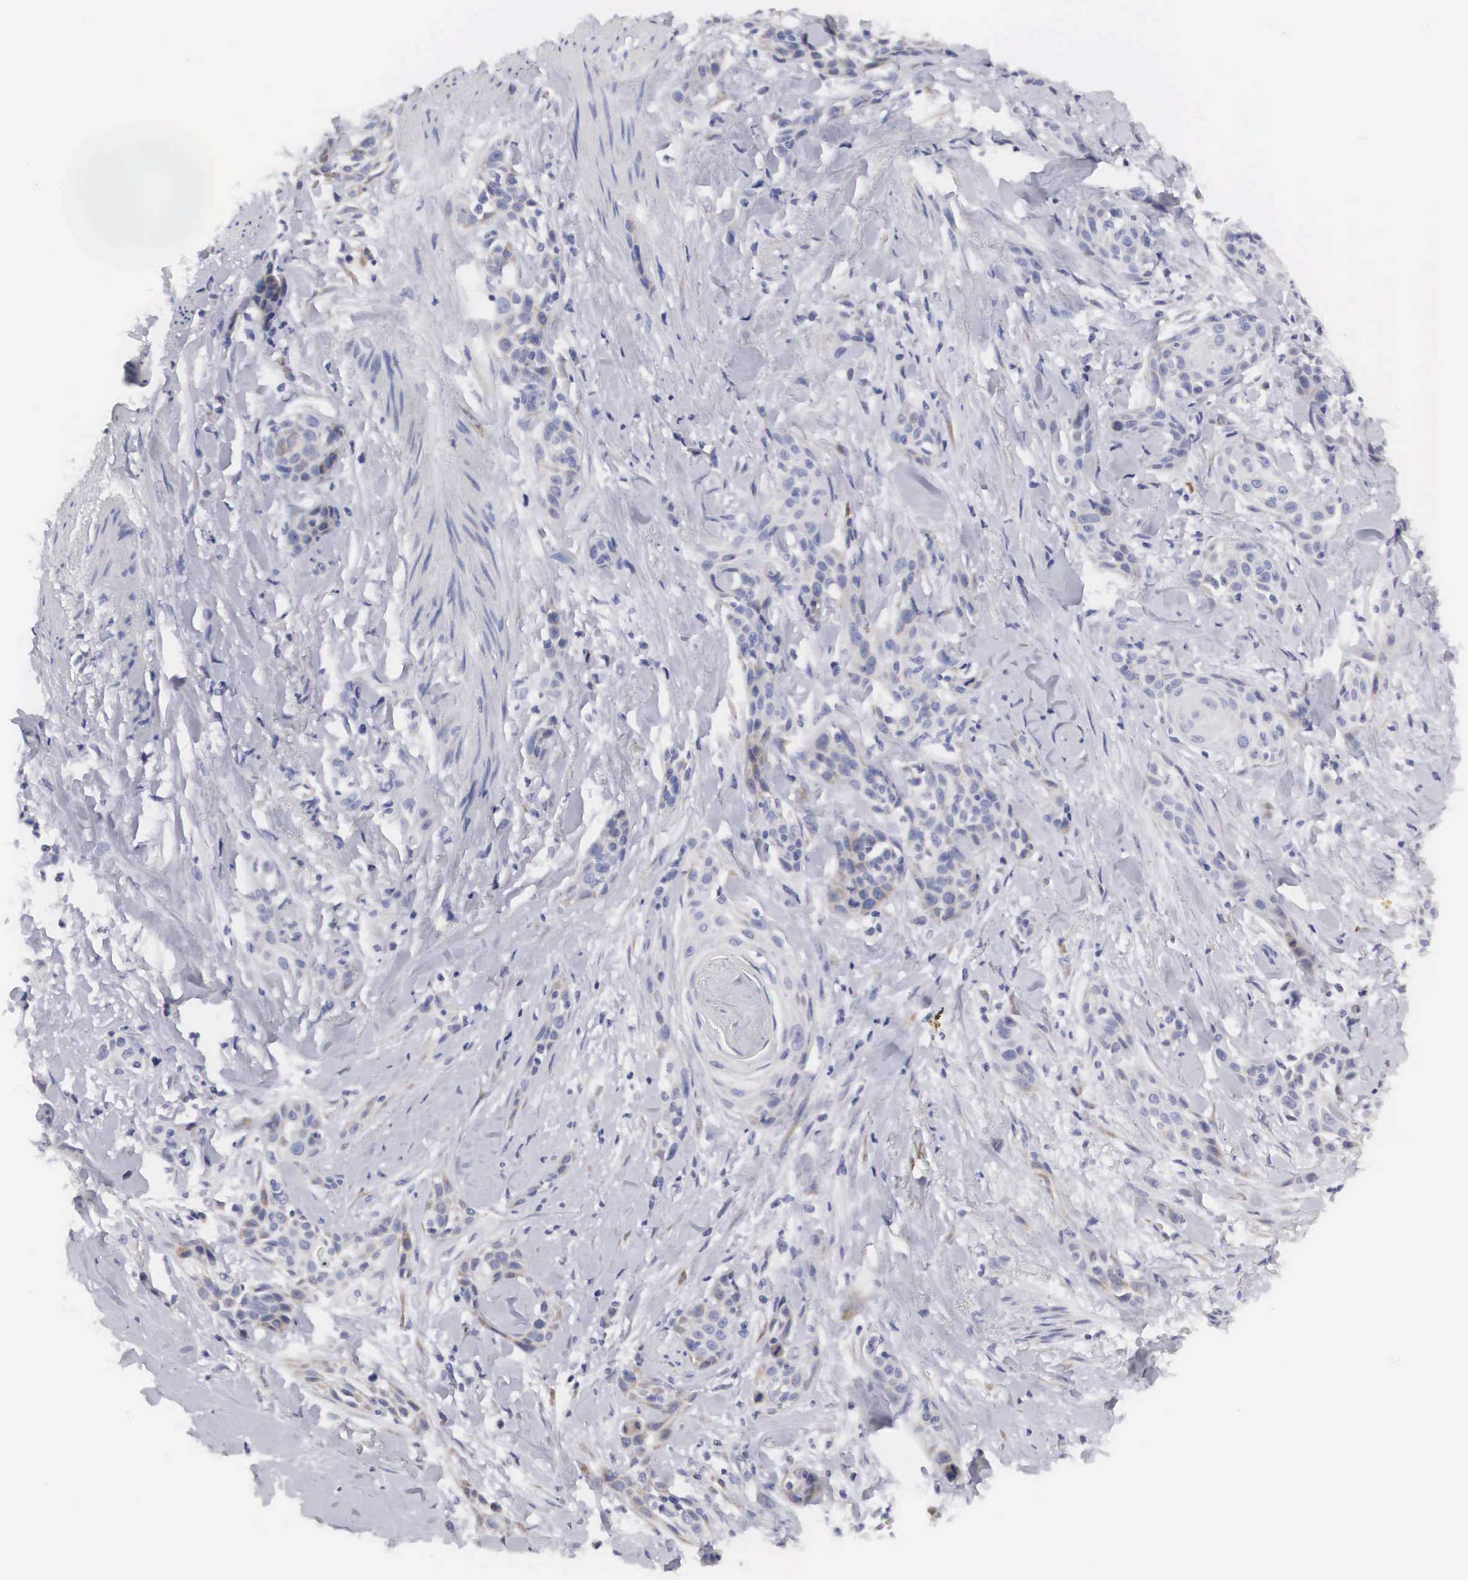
{"staining": {"intensity": "negative", "quantity": "none", "location": "none"}, "tissue": "skin cancer", "cell_type": "Tumor cells", "image_type": "cancer", "snomed": [{"axis": "morphology", "description": "Squamous cell carcinoma, NOS"}, {"axis": "topography", "description": "Skin"}, {"axis": "topography", "description": "Anal"}], "caption": "This is an IHC histopathology image of skin cancer. There is no positivity in tumor cells.", "gene": "ARMCX3", "patient": {"sex": "male", "age": 64}}